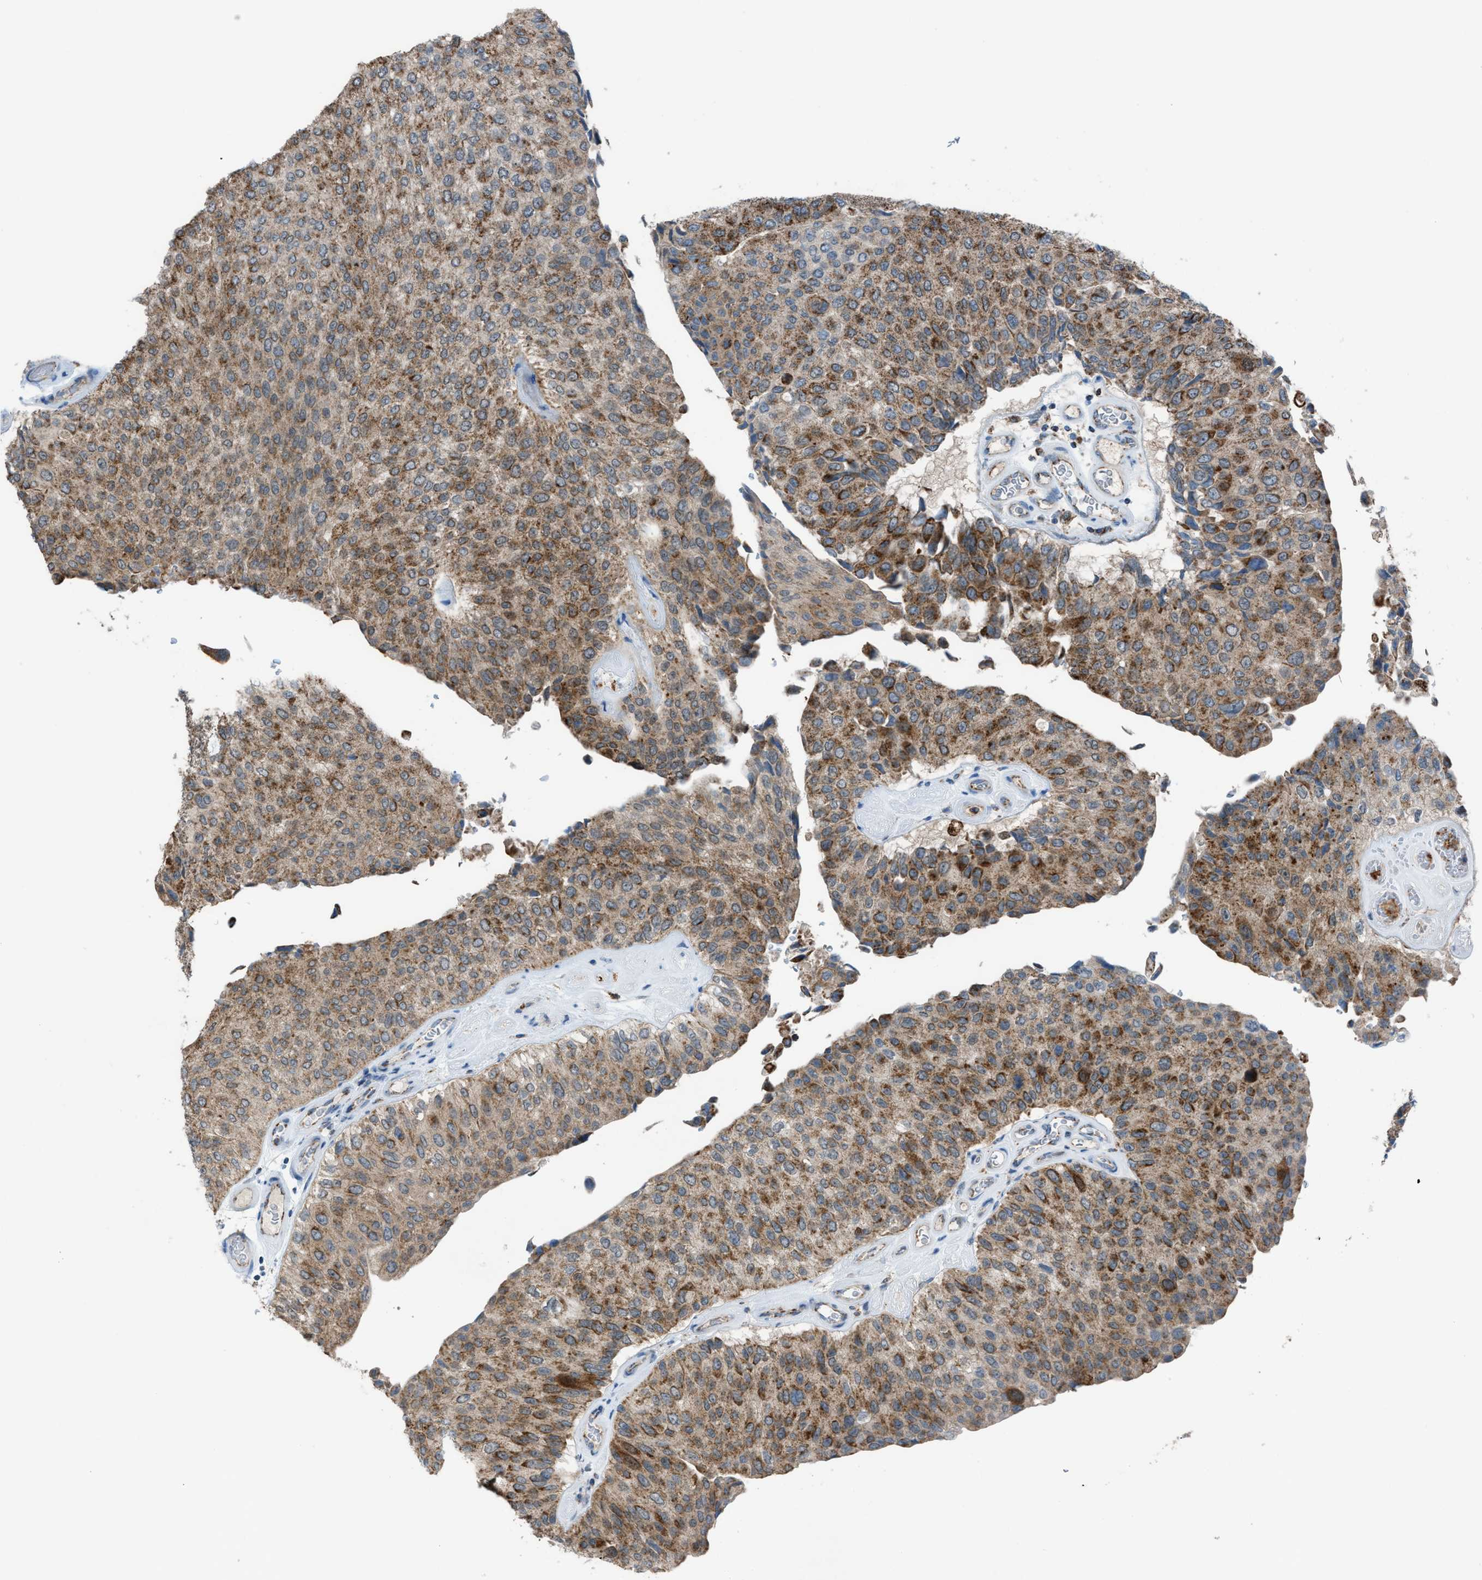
{"staining": {"intensity": "strong", "quantity": ">75%", "location": "cytoplasmic/membranous"}, "tissue": "urothelial cancer", "cell_type": "Tumor cells", "image_type": "cancer", "snomed": [{"axis": "morphology", "description": "Urothelial carcinoma, High grade"}, {"axis": "topography", "description": "Kidney"}, {"axis": "topography", "description": "Urinary bladder"}], "caption": "The image displays immunohistochemical staining of high-grade urothelial carcinoma. There is strong cytoplasmic/membranous expression is present in approximately >75% of tumor cells.", "gene": "SRM", "patient": {"sex": "male", "age": 77}}